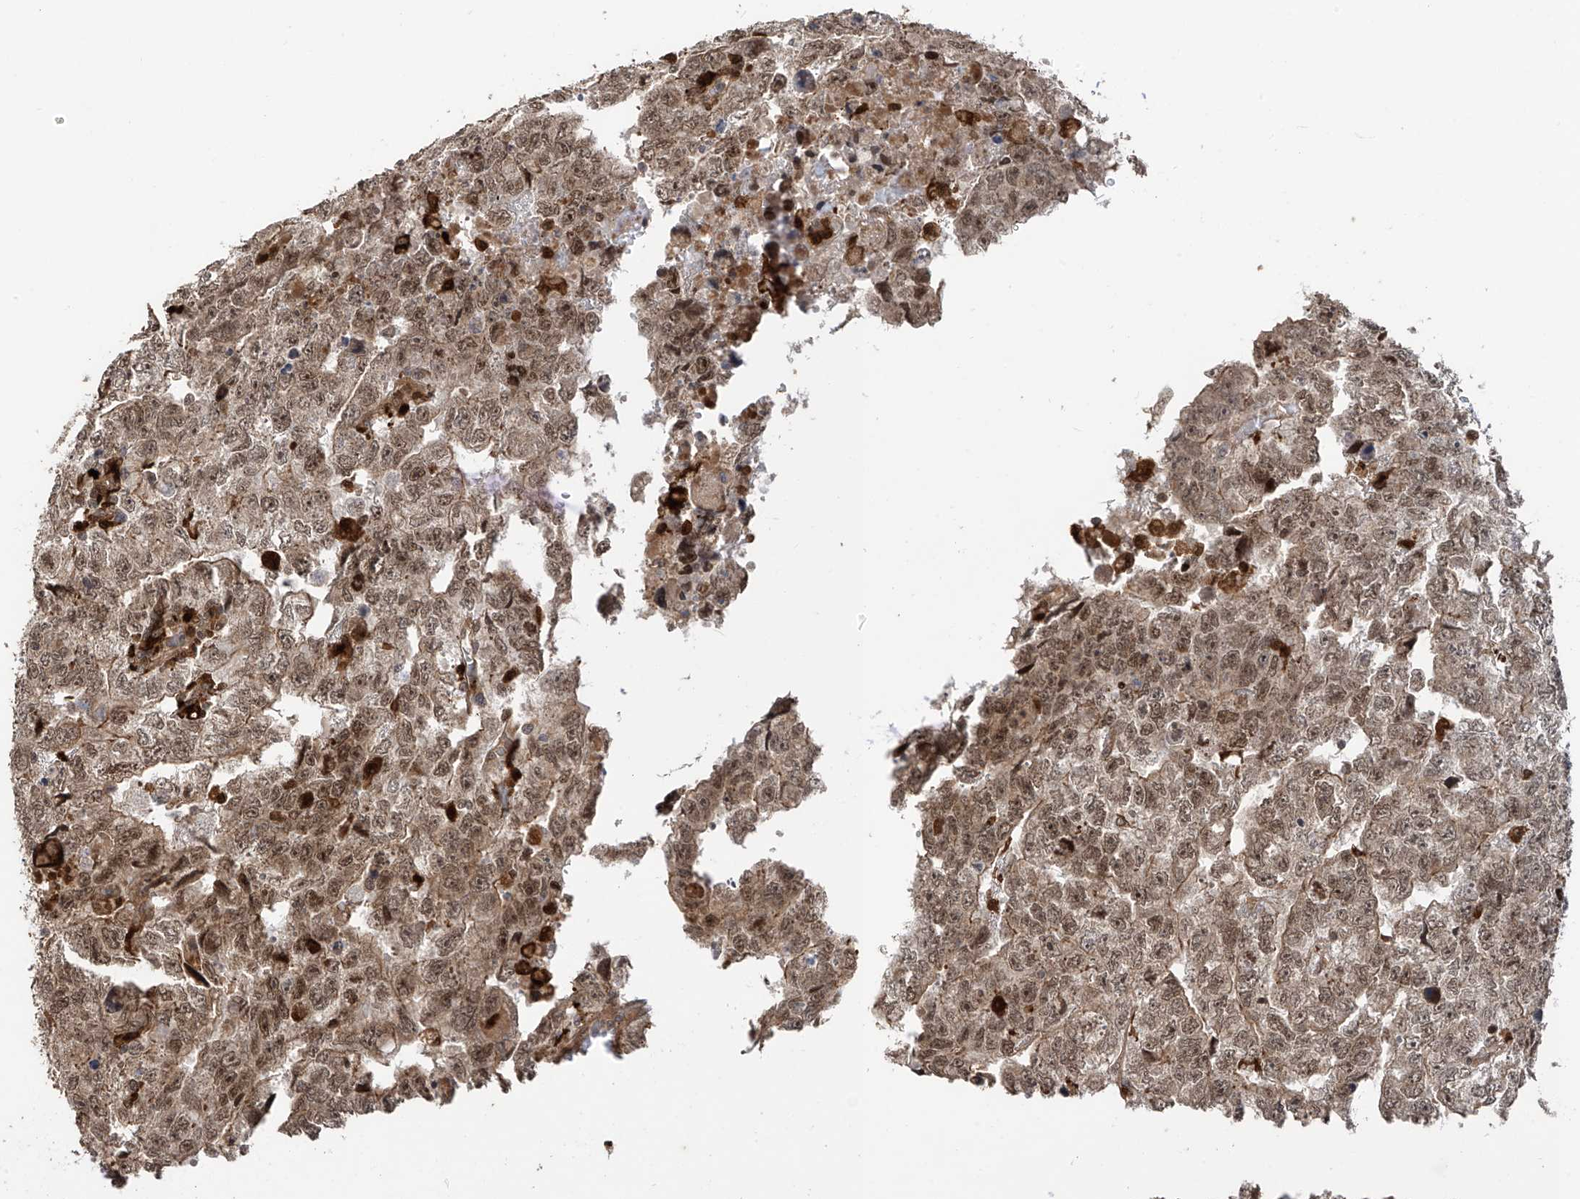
{"staining": {"intensity": "moderate", "quantity": ">75%", "location": "cytoplasmic/membranous,nuclear"}, "tissue": "testis cancer", "cell_type": "Tumor cells", "image_type": "cancer", "snomed": [{"axis": "morphology", "description": "Carcinoma, Embryonal, NOS"}, {"axis": "topography", "description": "Testis"}], "caption": "Protein expression analysis of testis cancer demonstrates moderate cytoplasmic/membranous and nuclear positivity in about >75% of tumor cells. Using DAB (3,3'-diaminobenzidine) (brown) and hematoxylin (blue) stains, captured at high magnification using brightfield microscopy.", "gene": "ATAD2B", "patient": {"sex": "male", "age": 36}}